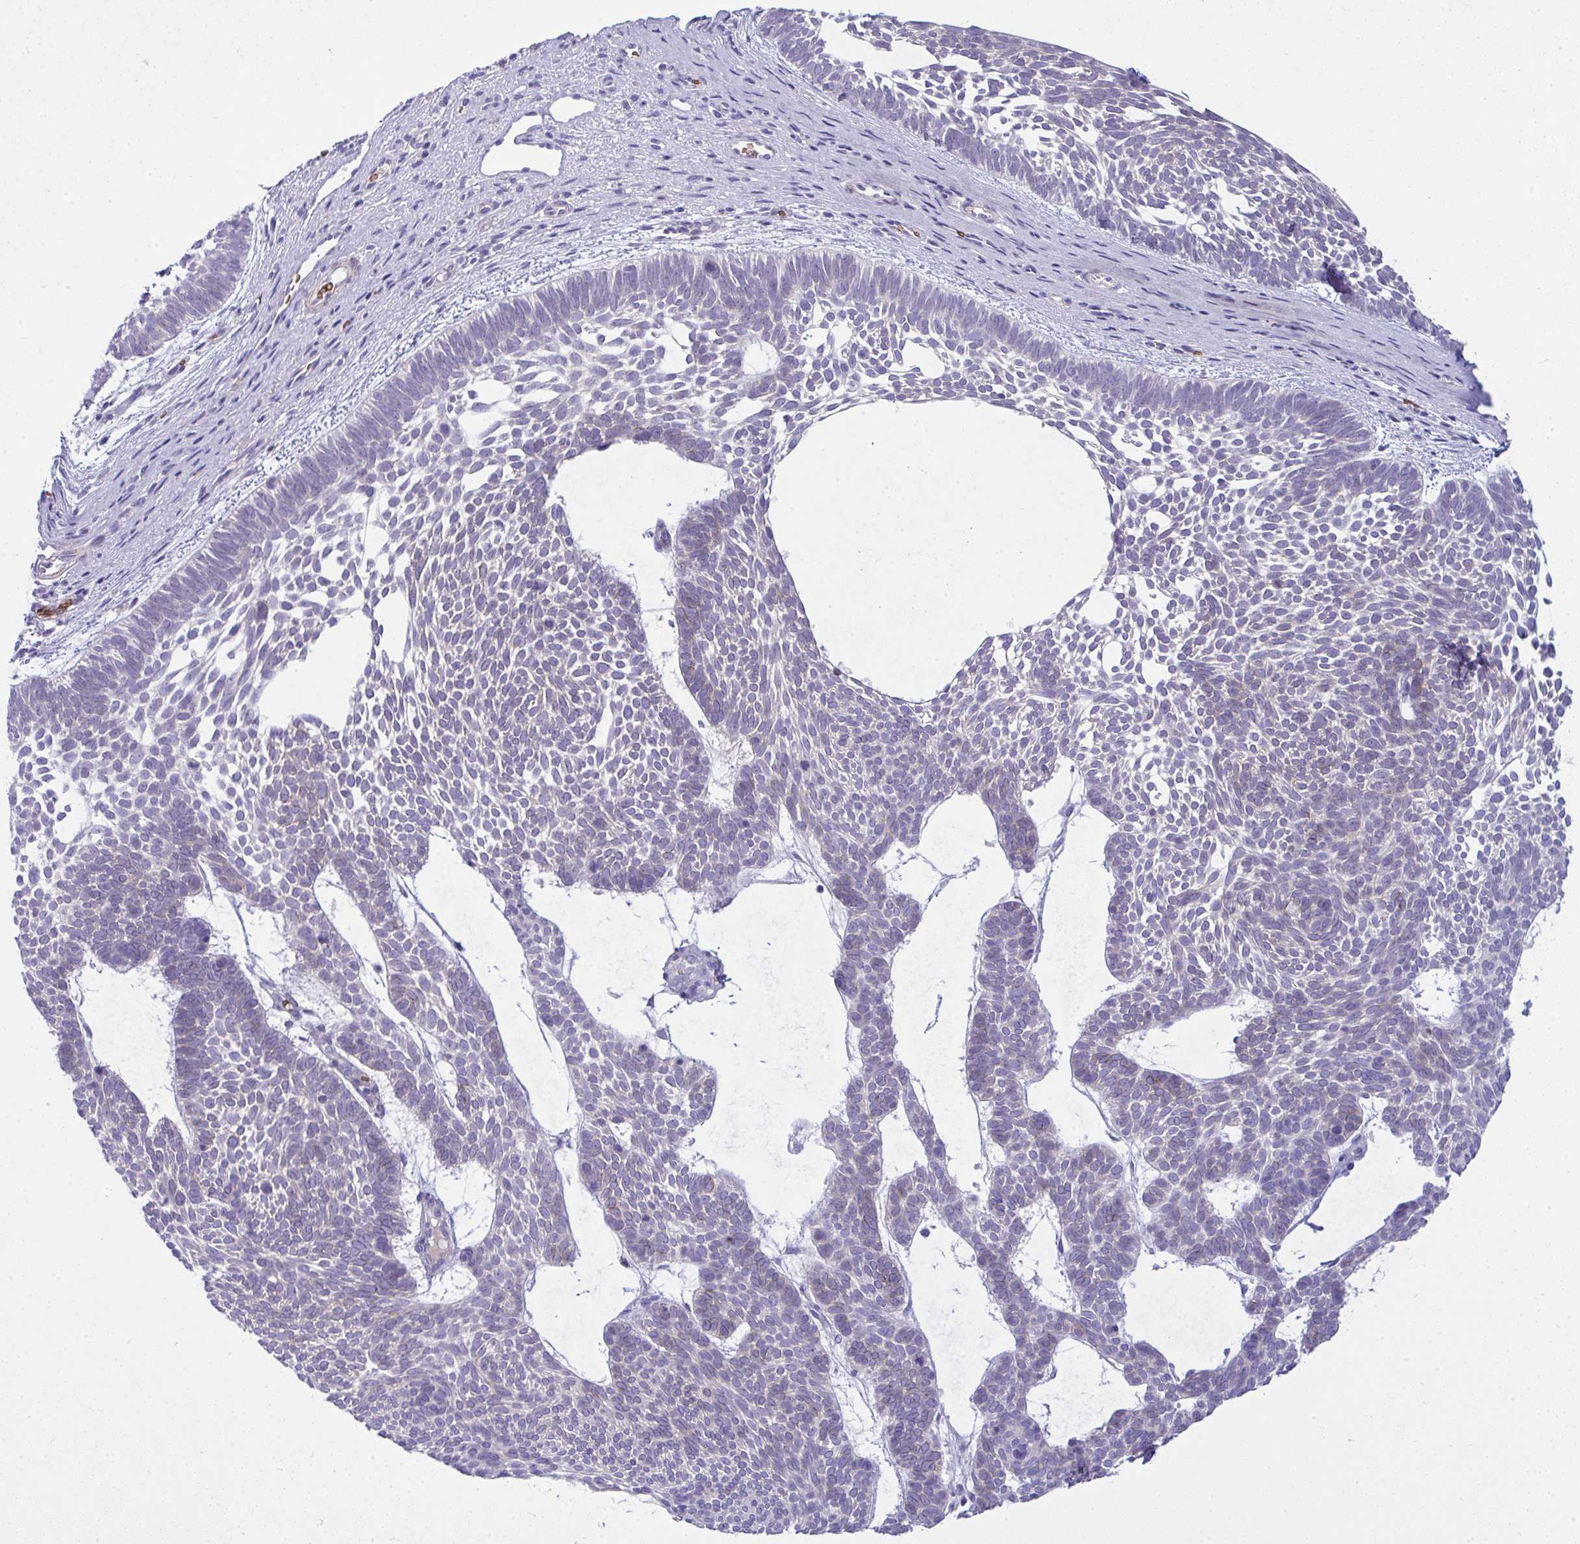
{"staining": {"intensity": "negative", "quantity": "none", "location": "none"}, "tissue": "skin cancer", "cell_type": "Tumor cells", "image_type": "cancer", "snomed": [{"axis": "morphology", "description": "Basal cell carcinoma"}, {"axis": "topography", "description": "Skin"}, {"axis": "topography", "description": "Skin of face"}], "caption": "Immunohistochemical staining of basal cell carcinoma (skin) demonstrates no significant staining in tumor cells.", "gene": "SPTB", "patient": {"sex": "male", "age": 83}}